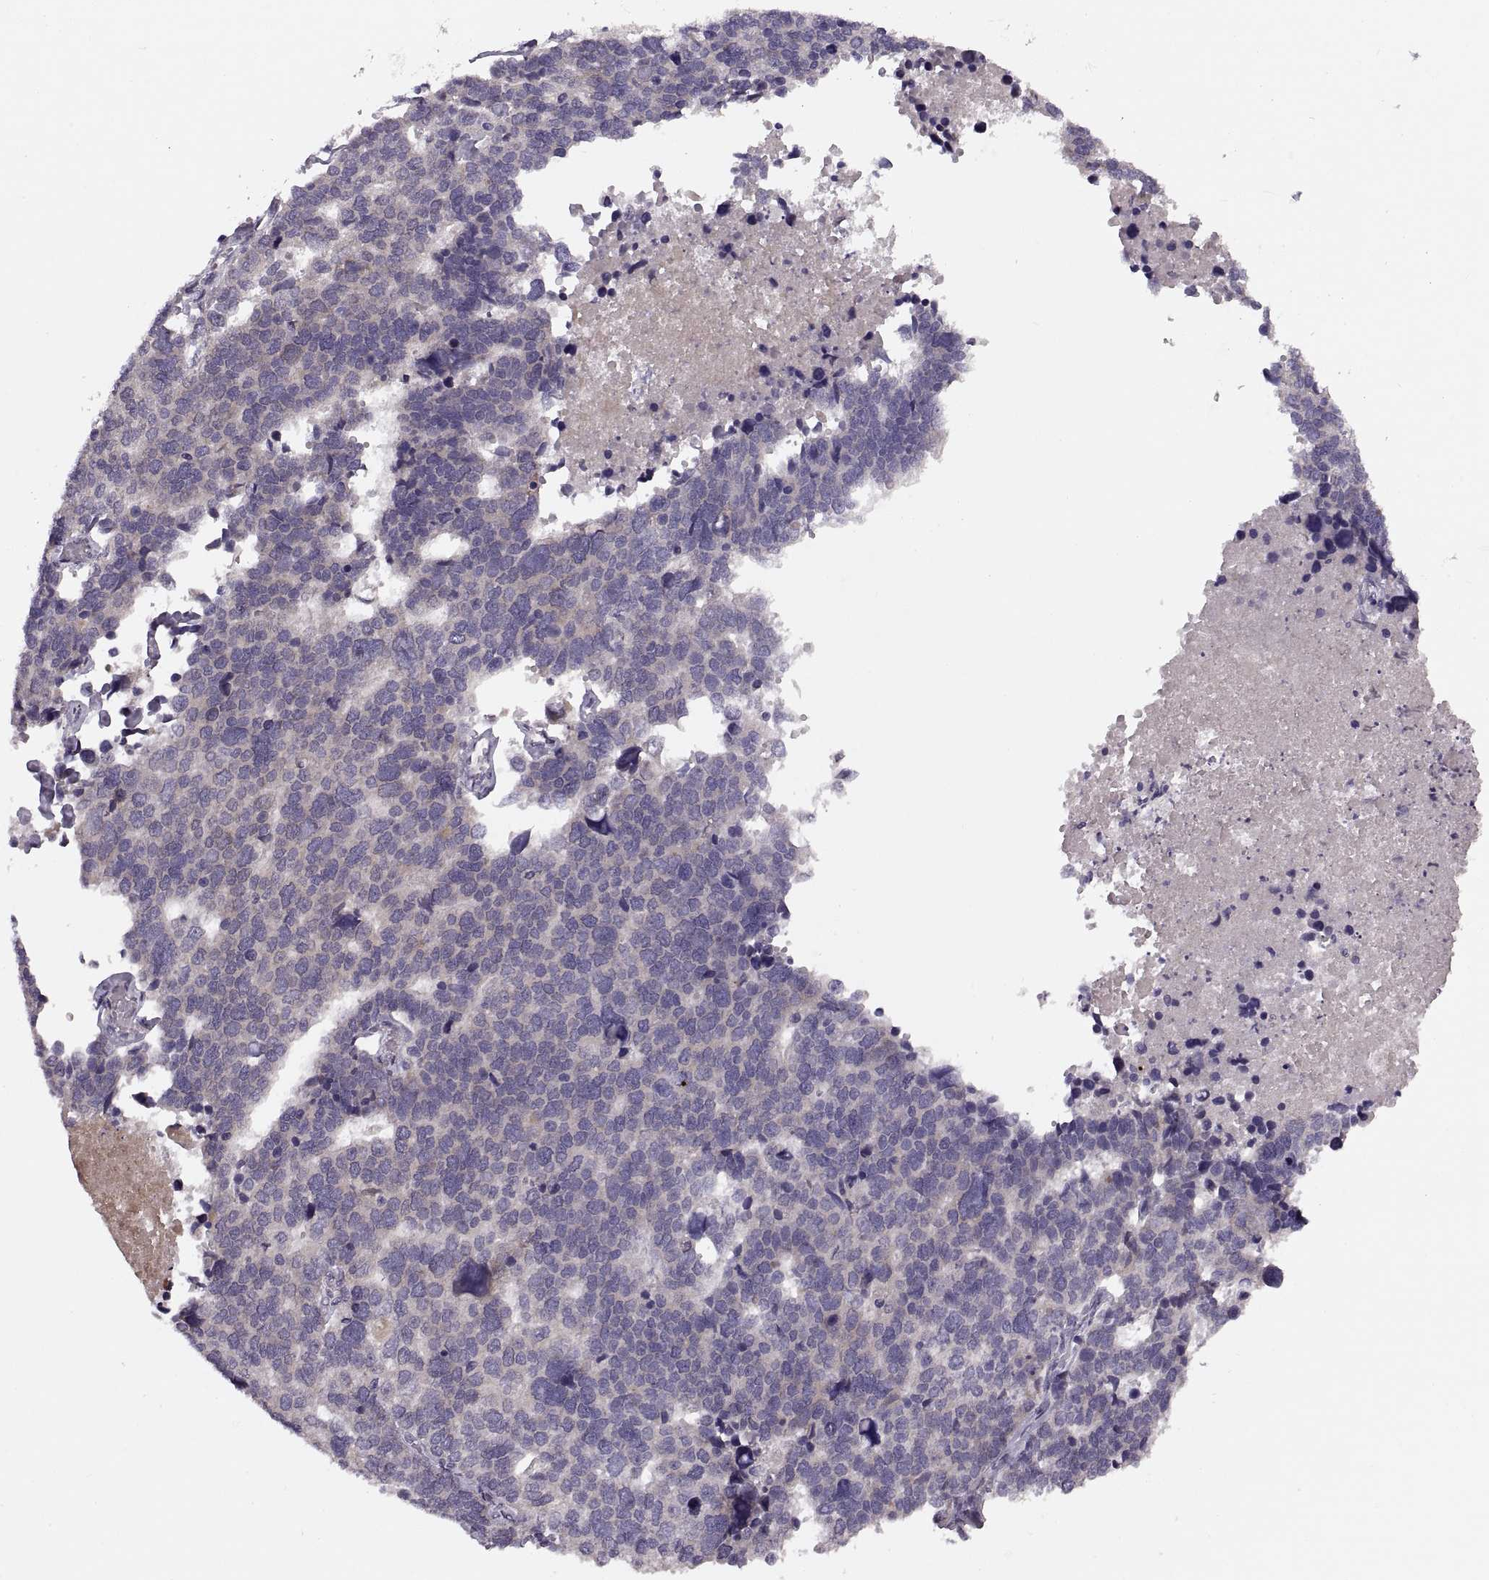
{"staining": {"intensity": "negative", "quantity": "none", "location": "none"}, "tissue": "stomach cancer", "cell_type": "Tumor cells", "image_type": "cancer", "snomed": [{"axis": "morphology", "description": "Adenocarcinoma, NOS"}, {"axis": "topography", "description": "Stomach"}], "caption": "Immunohistochemical staining of human stomach cancer (adenocarcinoma) shows no significant positivity in tumor cells. (Stains: DAB (3,3'-diaminobenzidine) IHC with hematoxylin counter stain, Microscopy: brightfield microscopy at high magnification).", "gene": "ADH6", "patient": {"sex": "male", "age": 69}}